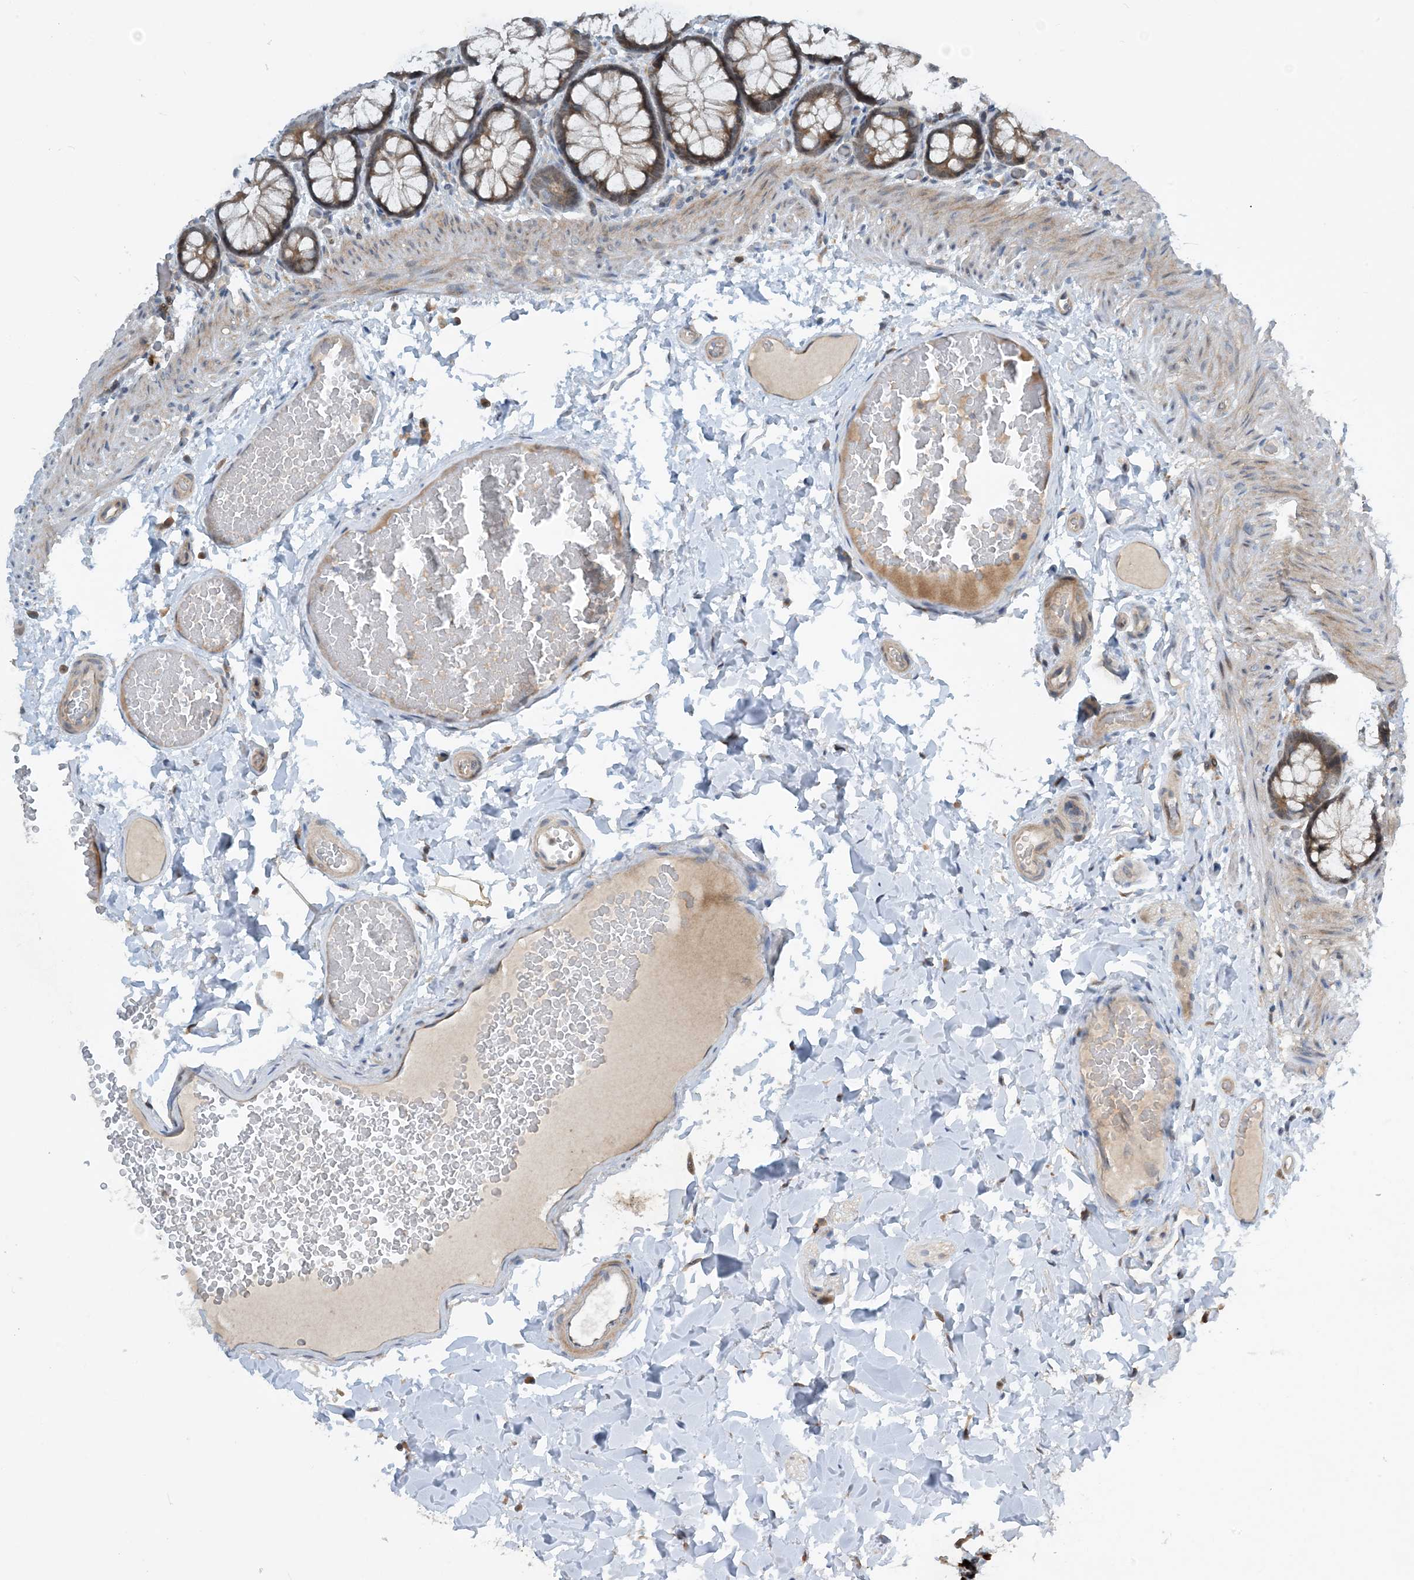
{"staining": {"intensity": "weak", "quantity": ">75%", "location": "cytoplasmic/membranous"}, "tissue": "colon", "cell_type": "Endothelial cells", "image_type": "normal", "snomed": [{"axis": "morphology", "description": "Normal tissue, NOS"}, {"axis": "topography", "description": "Colon"}], "caption": "Immunohistochemistry (IHC) (DAB) staining of benign colon reveals weak cytoplasmic/membranous protein staining in about >75% of endothelial cells.", "gene": "PHOSPHO2", "patient": {"sex": "male", "age": 47}}